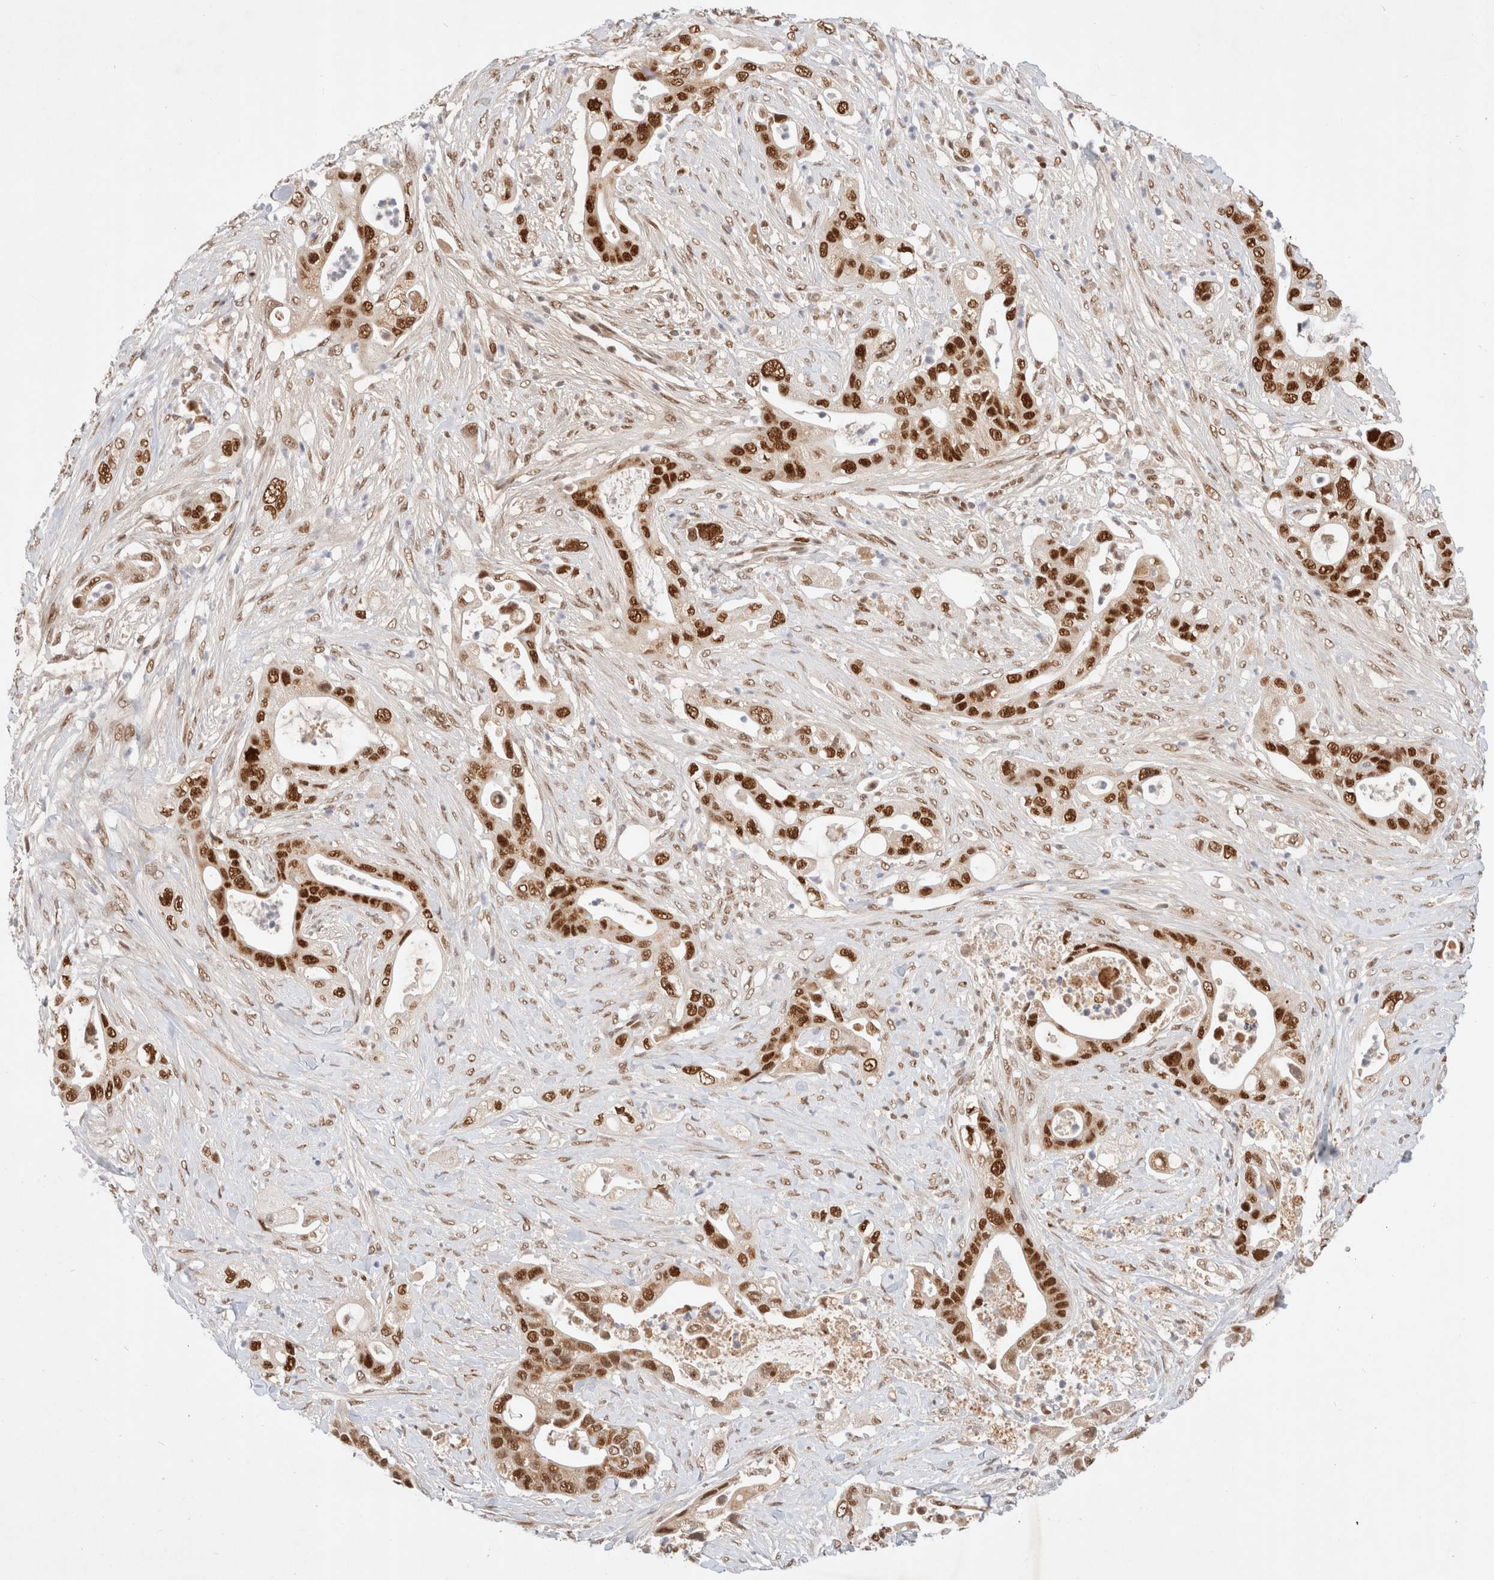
{"staining": {"intensity": "strong", "quantity": ">75%", "location": "nuclear"}, "tissue": "pancreatic cancer", "cell_type": "Tumor cells", "image_type": "cancer", "snomed": [{"axis": "morphology", "description": "Adenocarcinoma, NOS"}, {"axis": "topography", "description": "Pancreas"}], "caption": "Human pancreatic cancer (adenocarcinoma) stained for a protein (brown) exhibits strong nuclear positive positivity in about >75% of tumor cells.", "gene": "GTF2I", "patient": {"sex": "male", "age": 53}}